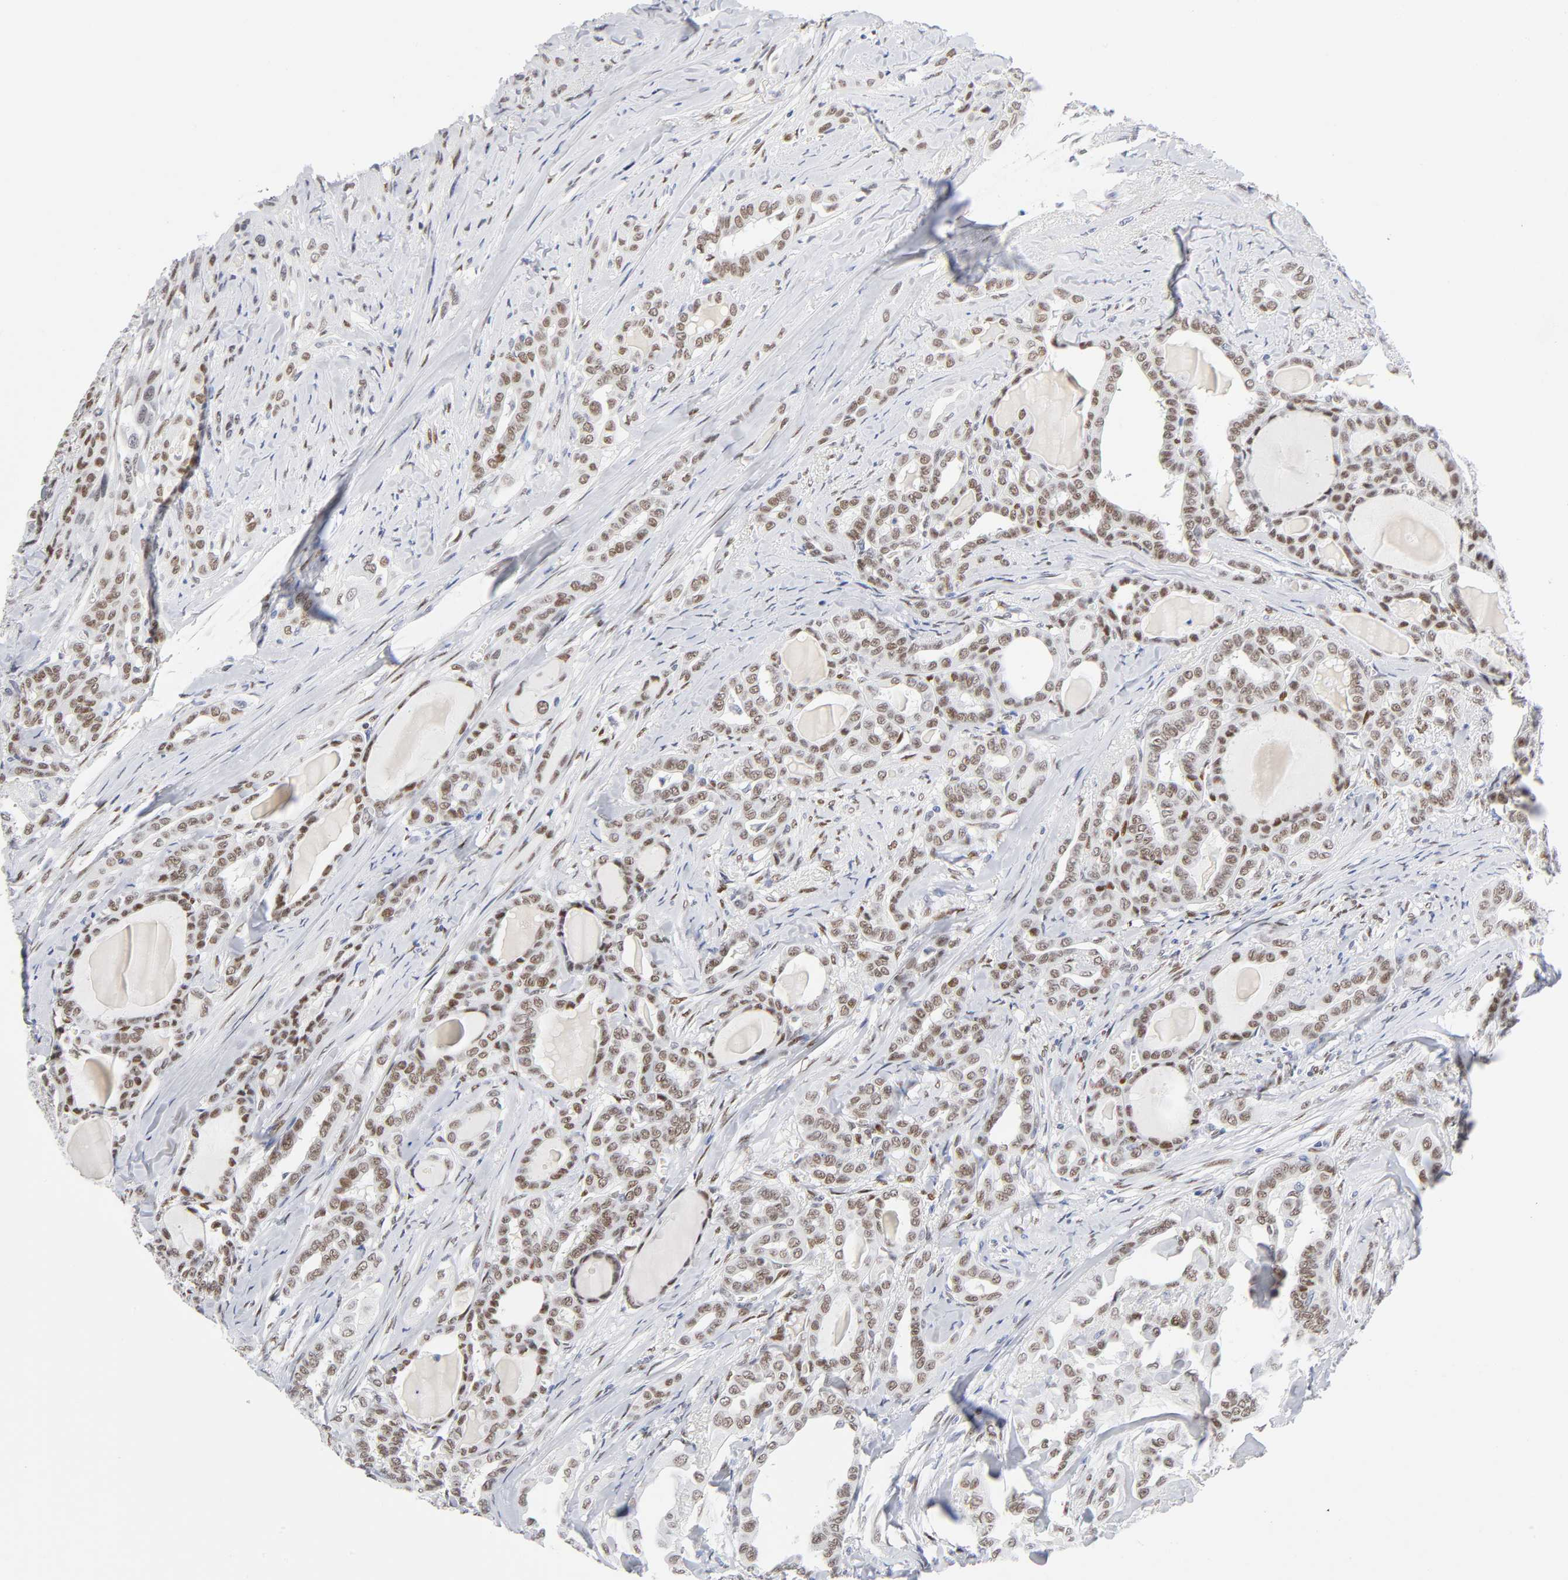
{"staining": {"intensity": "moderate", "quantity": ">75%", "location": "nuclear"}, "tissue": "thyroid cancer", "cell_type": "Tumor cells", "image_type": "cancer", "snomed": [{"axis": "morphology", "description": "Carcinoma, NOS"}, {"axis": "topography", "description": "Thyroid gland"}], "caption": "Thyroid cancer (carcinoma) stained for a protein reveals moderate nuclear positivity in tumor cells.", "gene": "NFIC", "patient": {"sex": "female", "age": 91}}